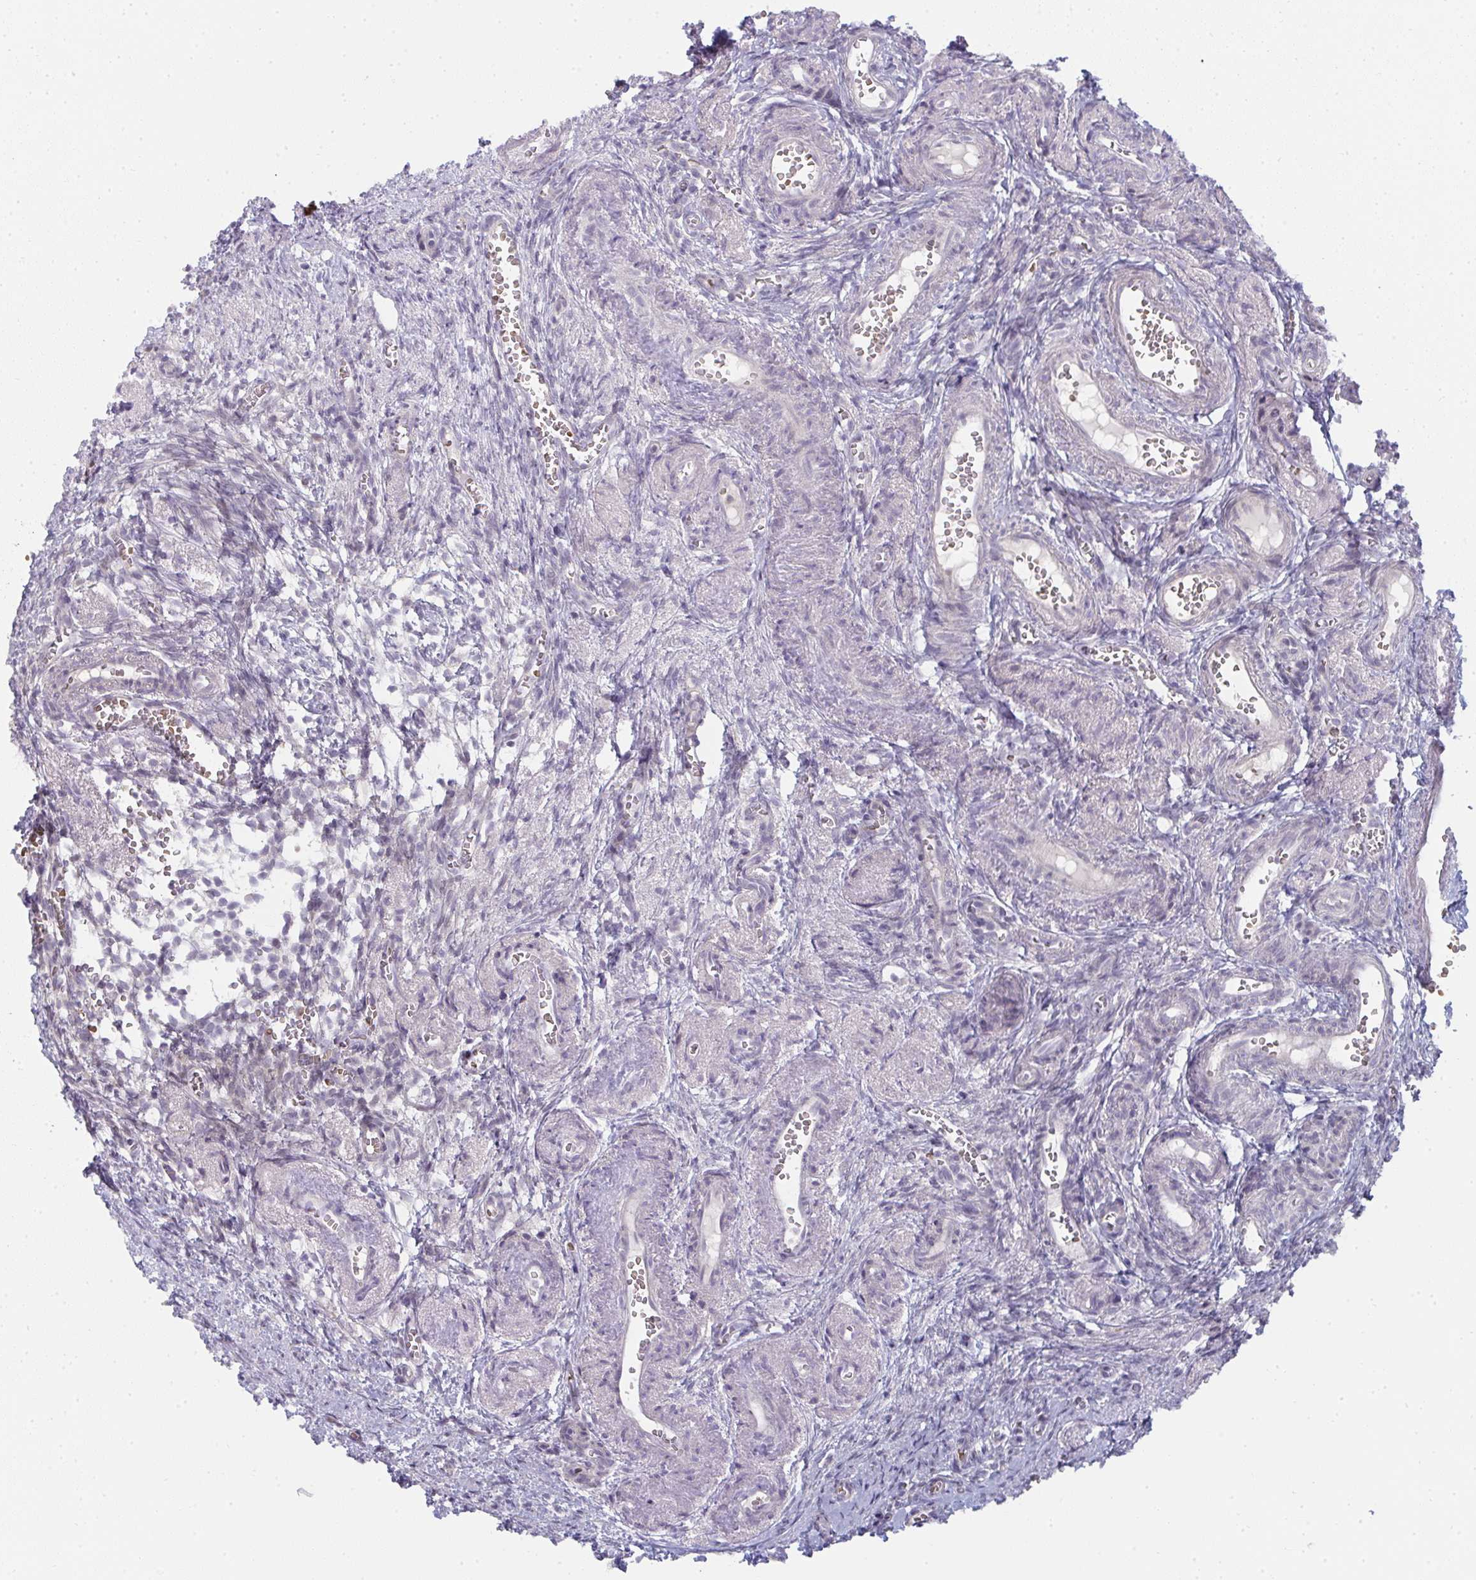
{"staining": {"intensity": "negative", "quantity": "none", "location": "none"}, "tissue": "ovary", "cell_type": "Follicle cells", "image_type": "normal", "snomed": [{"axis": "morphology", "description": "Normal tissue, NOS"}, {"axis": "topography", "description": "Ovary"}], "caption": "A histopathology image of ovary stained for a protein exhibits no brown staining in follicle cells. (DAB (3,3'-diaminobenzidine) immunohistochemistry (IHC) visualized using brightfield microscopy, high magnification).", "gene": "SHB", "patient": {"sex": "female", "age": 41}}